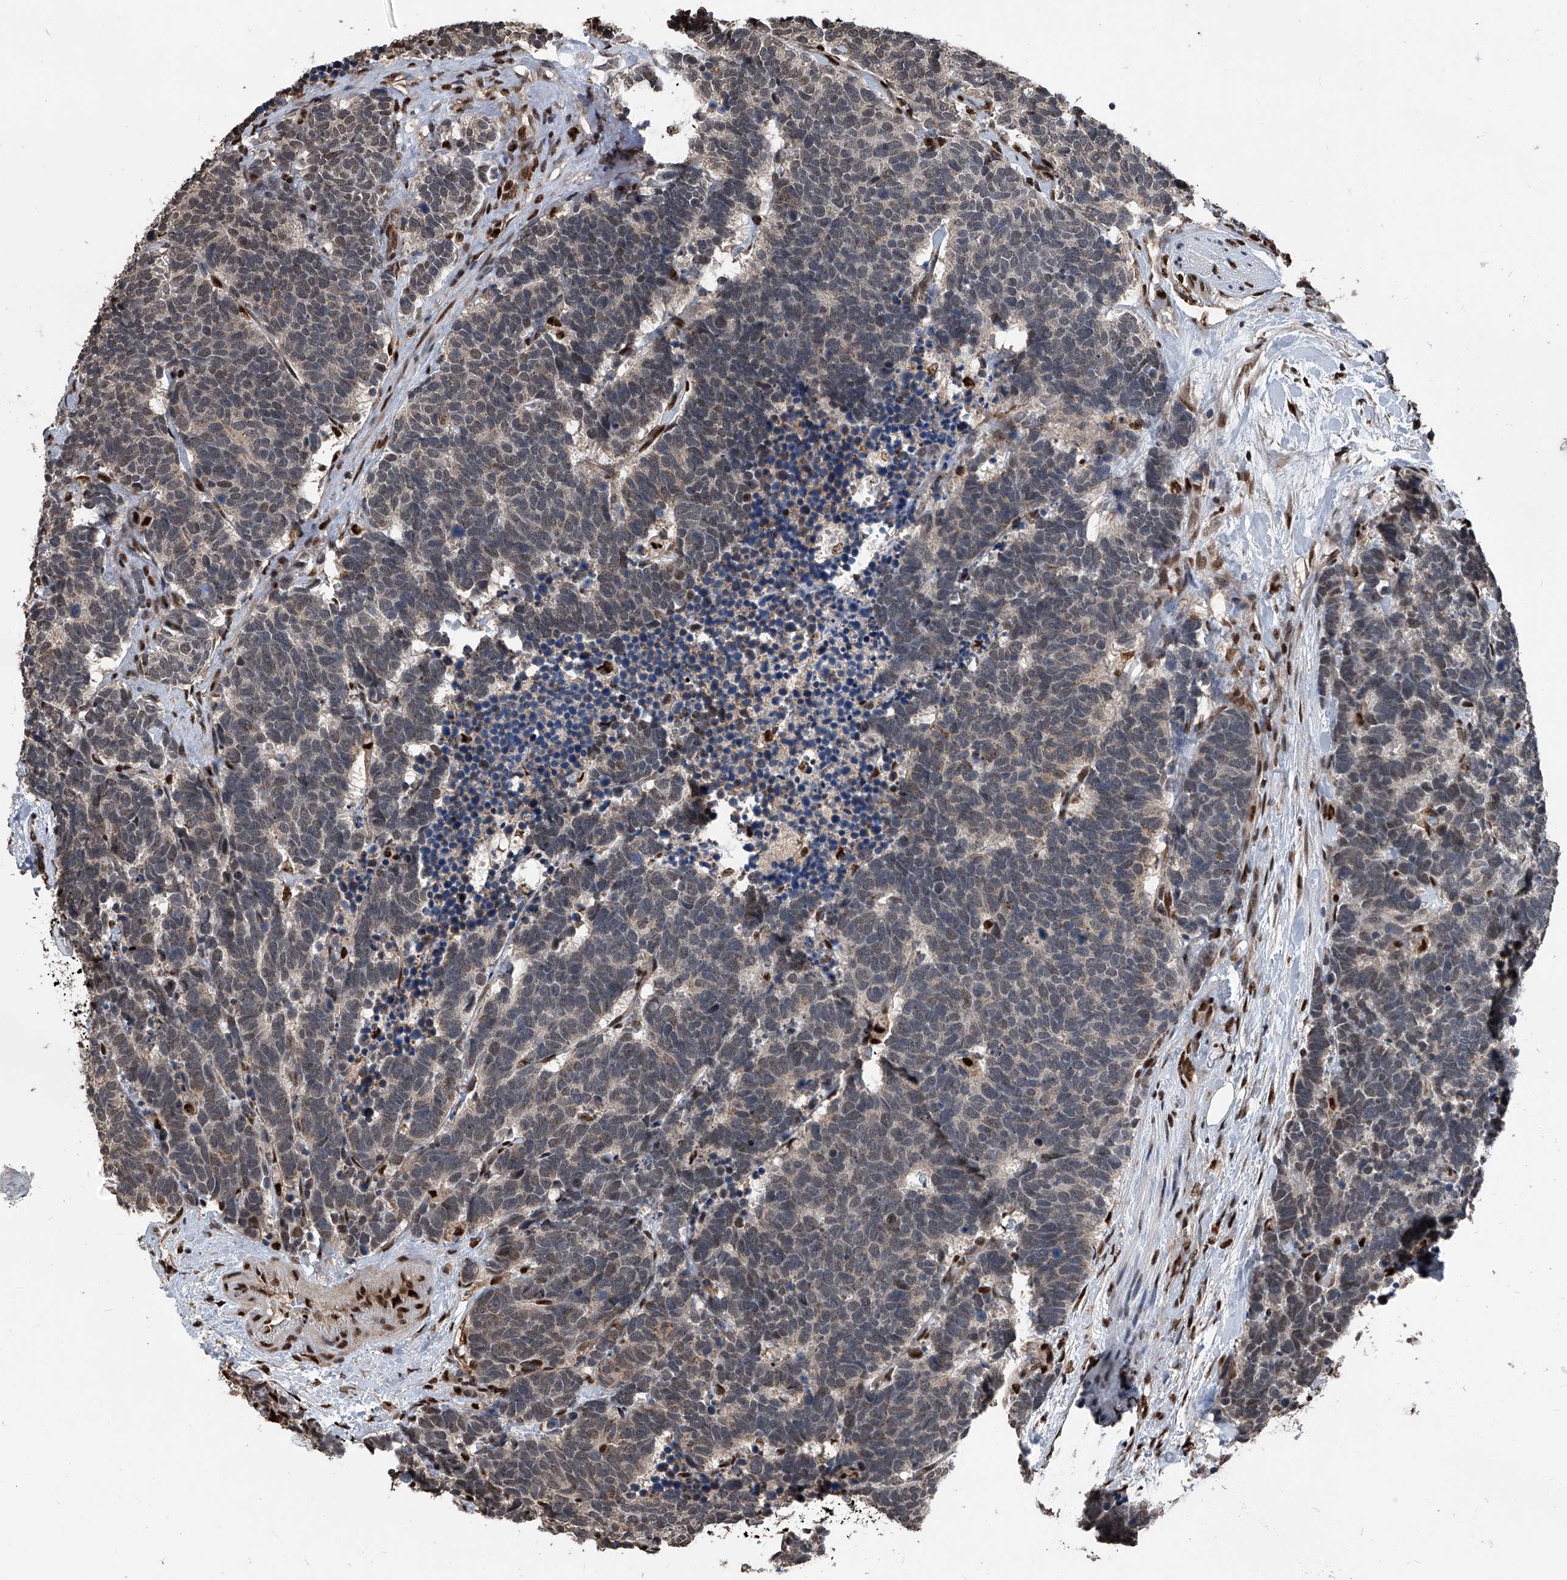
{"staining": {"intensity": "weak", "quantity": "<25%", "location": "nuclear"}, "tissue": "carcinoid", "cell_type": "Tumor cells", "image_type": "cancer", "snomed": [{"axis": "morphology", "description": "Carcinoma, NOS"}, {"axis": "morphology", "description": "Carcinoid, malignant, NOS"}, {"axis": "topography", "description": "Urinary bladder"}], "caption": "This is an immunohistochemistry histopathology image of human malignant carcinoid. There is no positivity in tumor cells.", "gene": "FKBP5", "patient": {"sex": "male", "age": 57}}